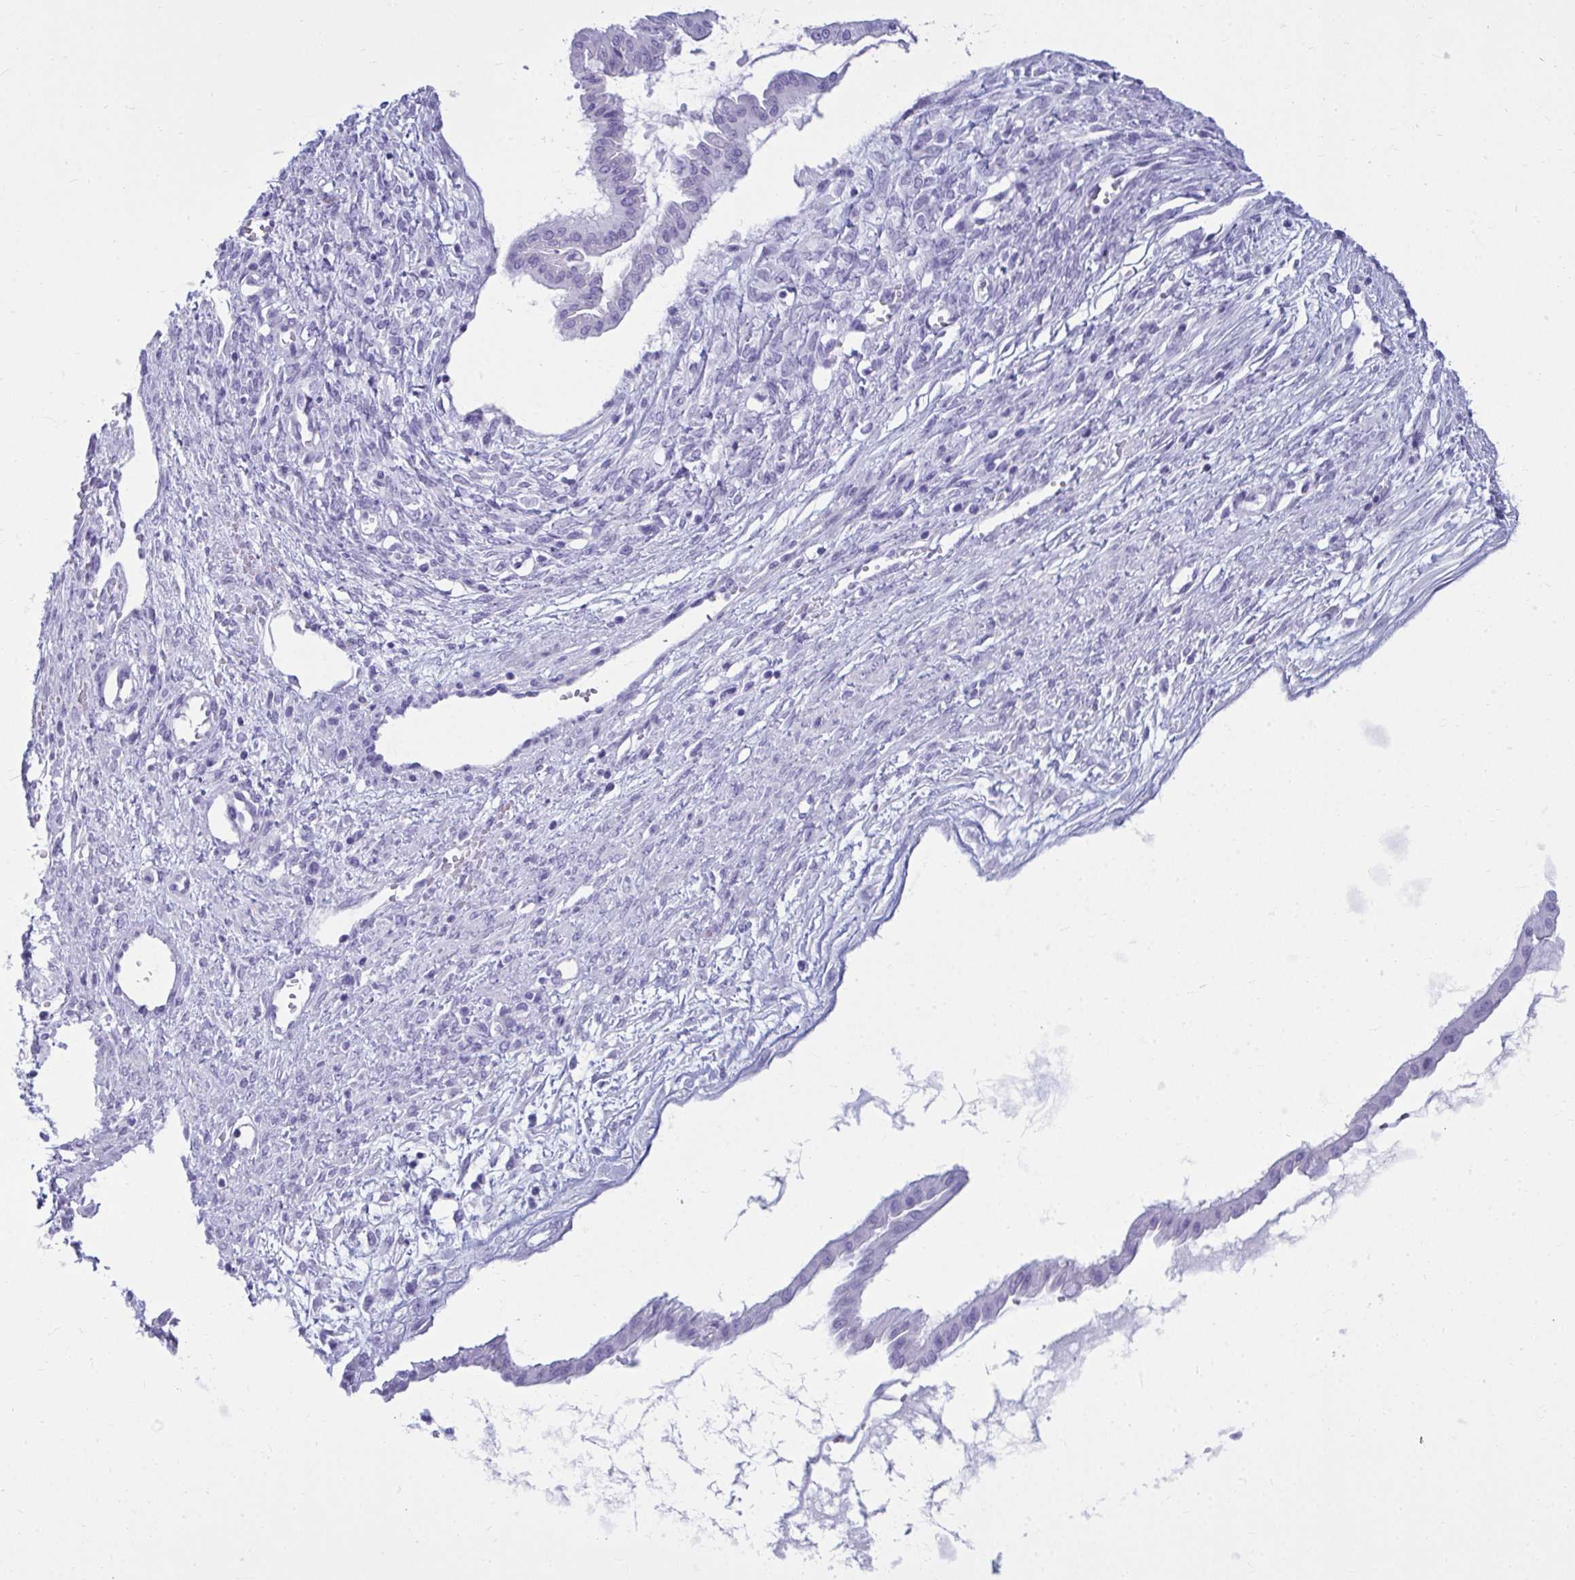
{"staining": {"intensity": "negative", "quantity": "none", "location": "none"}, "tissue": "ovarian cancer", "cell_type": "Tumor cells", "image_type": "cancer", "snomed": [{"axis": "morphology", "description": "Cystadenocarcinoma, mucinous, NOS"}, {"axis": "topography", "description": "Ovary"}], "caption": "Immunohistochemistry of ovarian cancer (mucinous cystadenocarcinoma) exhibits no positivity in tumor cells.", "gene": "CLGN", "patient": {"sex": "female", "age": 73}}